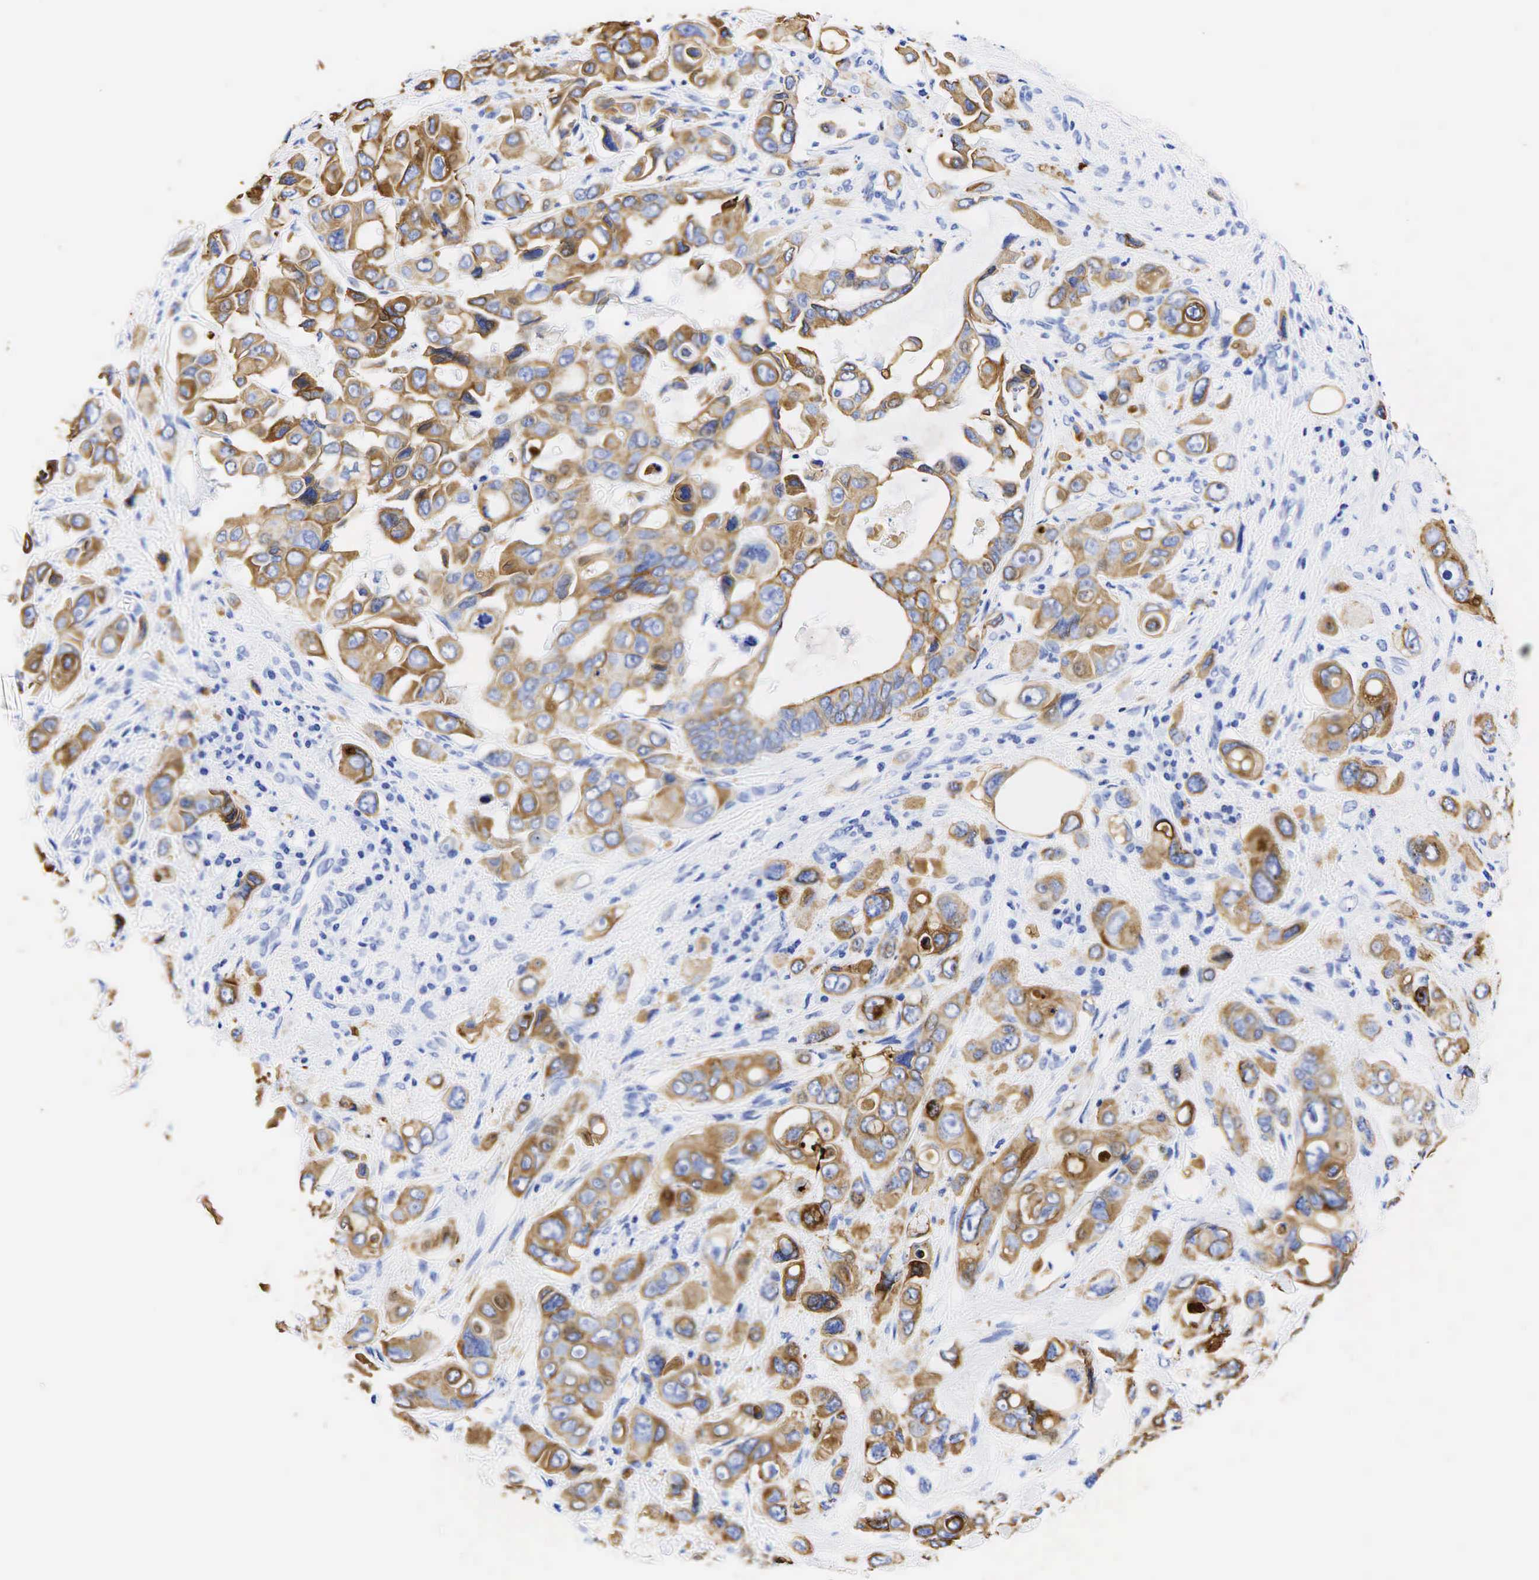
{"staining": {"intensity": "moderate", "quantity": ">75%", "location": "cytoplasmic/membranous"}, "tissue": "liver cancer", "cell_type": "Tumor cells", "image_type": "cancer", "snomed": [{"axis": "morphology", "description": "Cholangiocarcinoma"}, {"axis": "topography", "description": "Liver"}], "caption": "The micrograph displays staining of liver cancer (cholangiocarcinoma), revealing moderate cytoplasmic/membranous protein staining (brown color) within tumor cells.", "gene": "KRT19", "patient": {"sex": "female", "age": 79}}